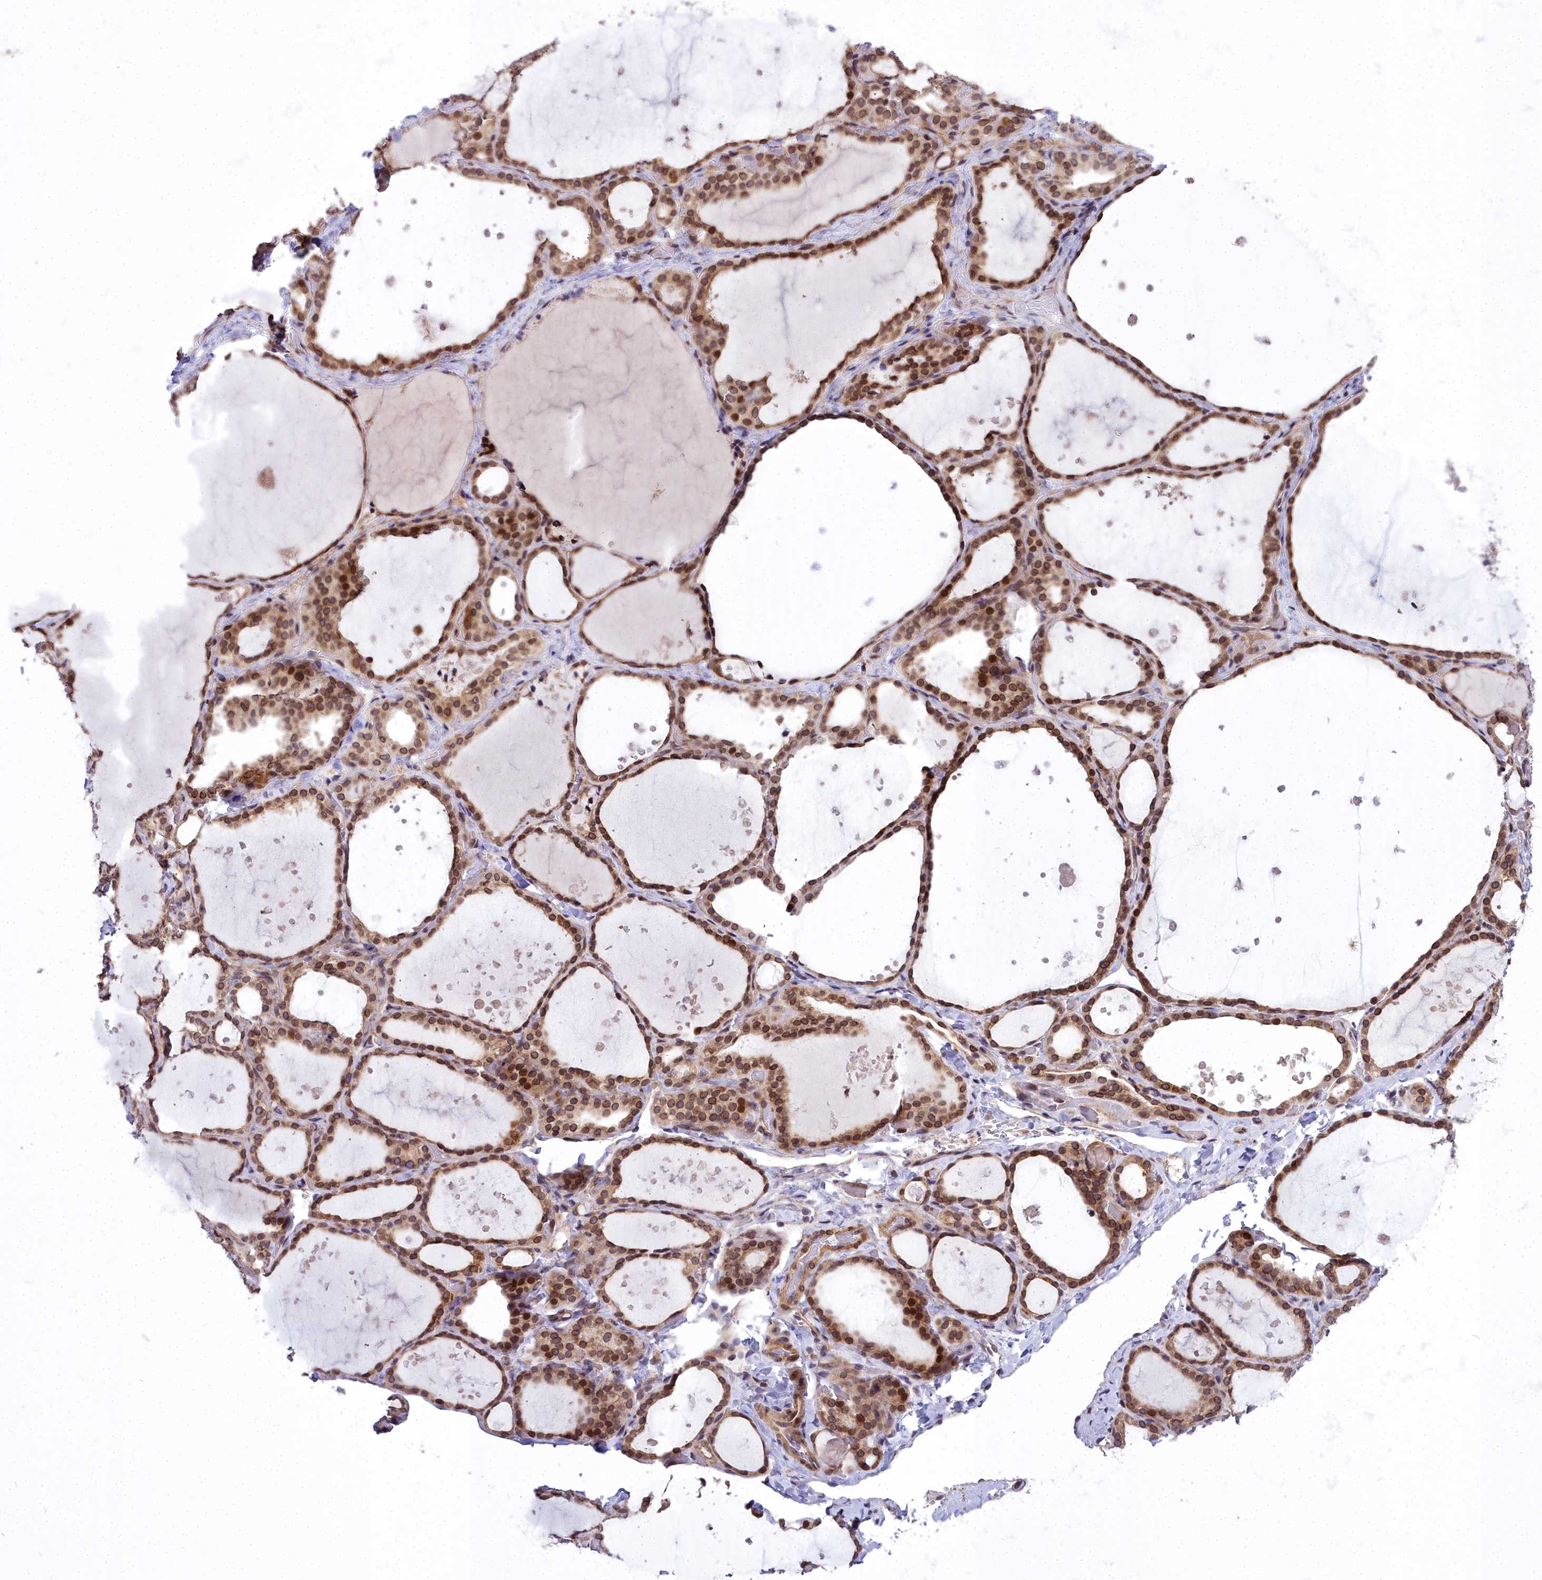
{"staining": {"intensity": "moderate", "quantity": ">75%", "location": "cytoplasmic/membranous,nuclear"}, "tissue": "thyroid gland", "cell_type": "Glandular cells", "image_type": "normal", "snomed": [{"axis": "morphology", "description": "Normal tissue, NOS"}, {"axis": "topography", "description": "Thyroid gland"}], "caption": "Unremarkable thyroid gland displays moderate cytoplasmic/membranous,nuclear expression in approximately >75% of glandular cells (Brightfield microscopy of DAB IHC at high magnification)..", "gene": "ABCB8", "patient": {"sex": "female", "age": 44}}